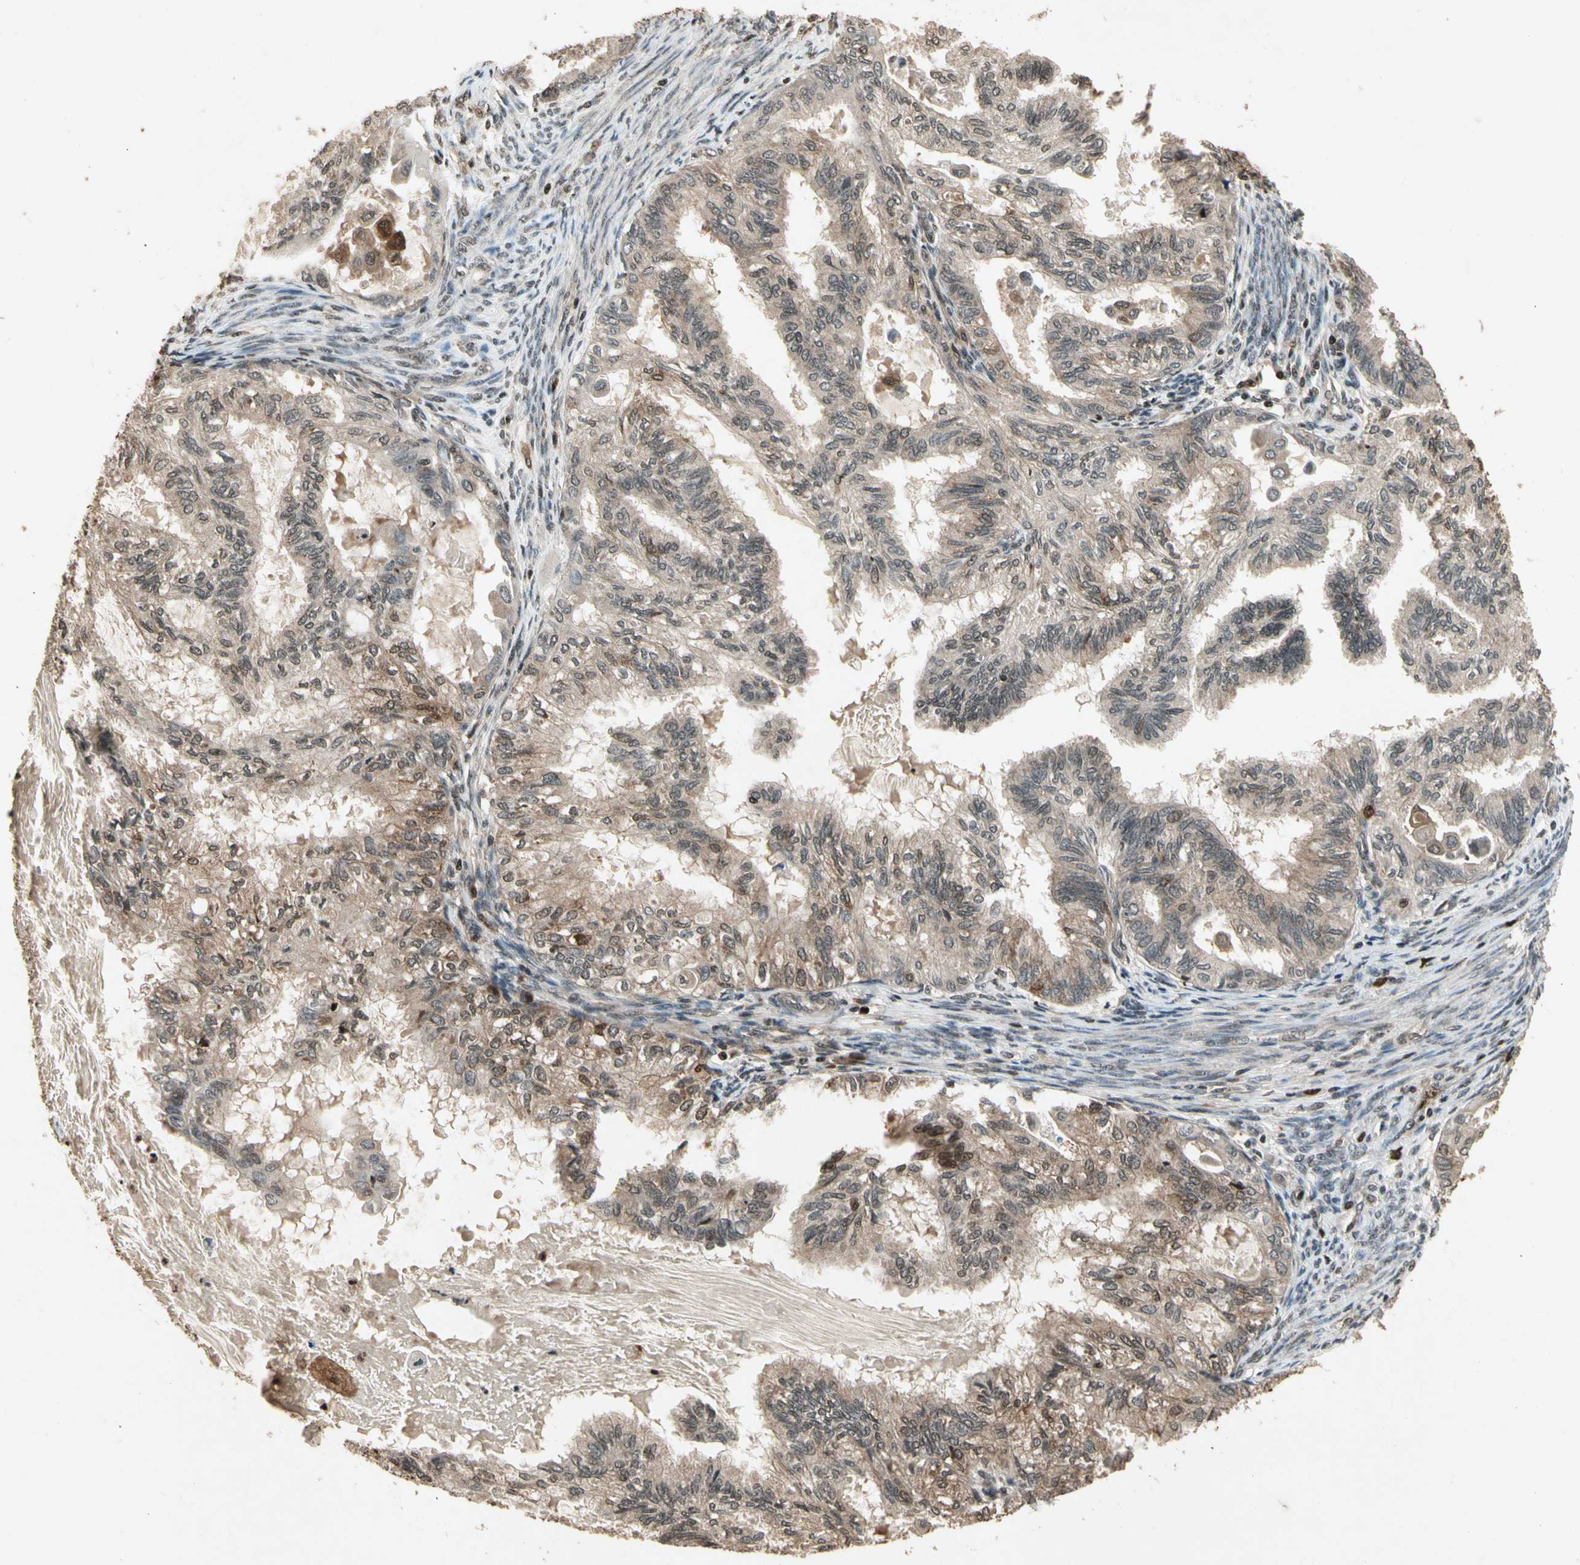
{"staining": {"intensity": "moderate", "quantity": ">75%", "location": "cytoplasmic/membranous"}, "tissue": "cervical cancer", "cell_type": "Tumor cells", "image_type": "cancer", "snomed": [{"axis": "morphology", "description": "Normal tissue, NOS"}, {"axis": "morphology", "description": "Adenocarcinoma, NOS"}, {"axis": "topography", "description": "Cervix"}, {"axis": "topography", "description": "Endometrium"}], "caption": "A high-resolution histopathology image shows immunohistochemistry (IHC) staining of adenocarcinoma (cervical), which exhibits moderate cytoplasmic/membranous positivity in about >75% of tumor cells. The staining was performed using DAB, with brown indicating positive protein expression. Nuclei are stained blue with hematoxylin.", "gene": "GLRX", "patient": {"sex": "female", "age": 86}}